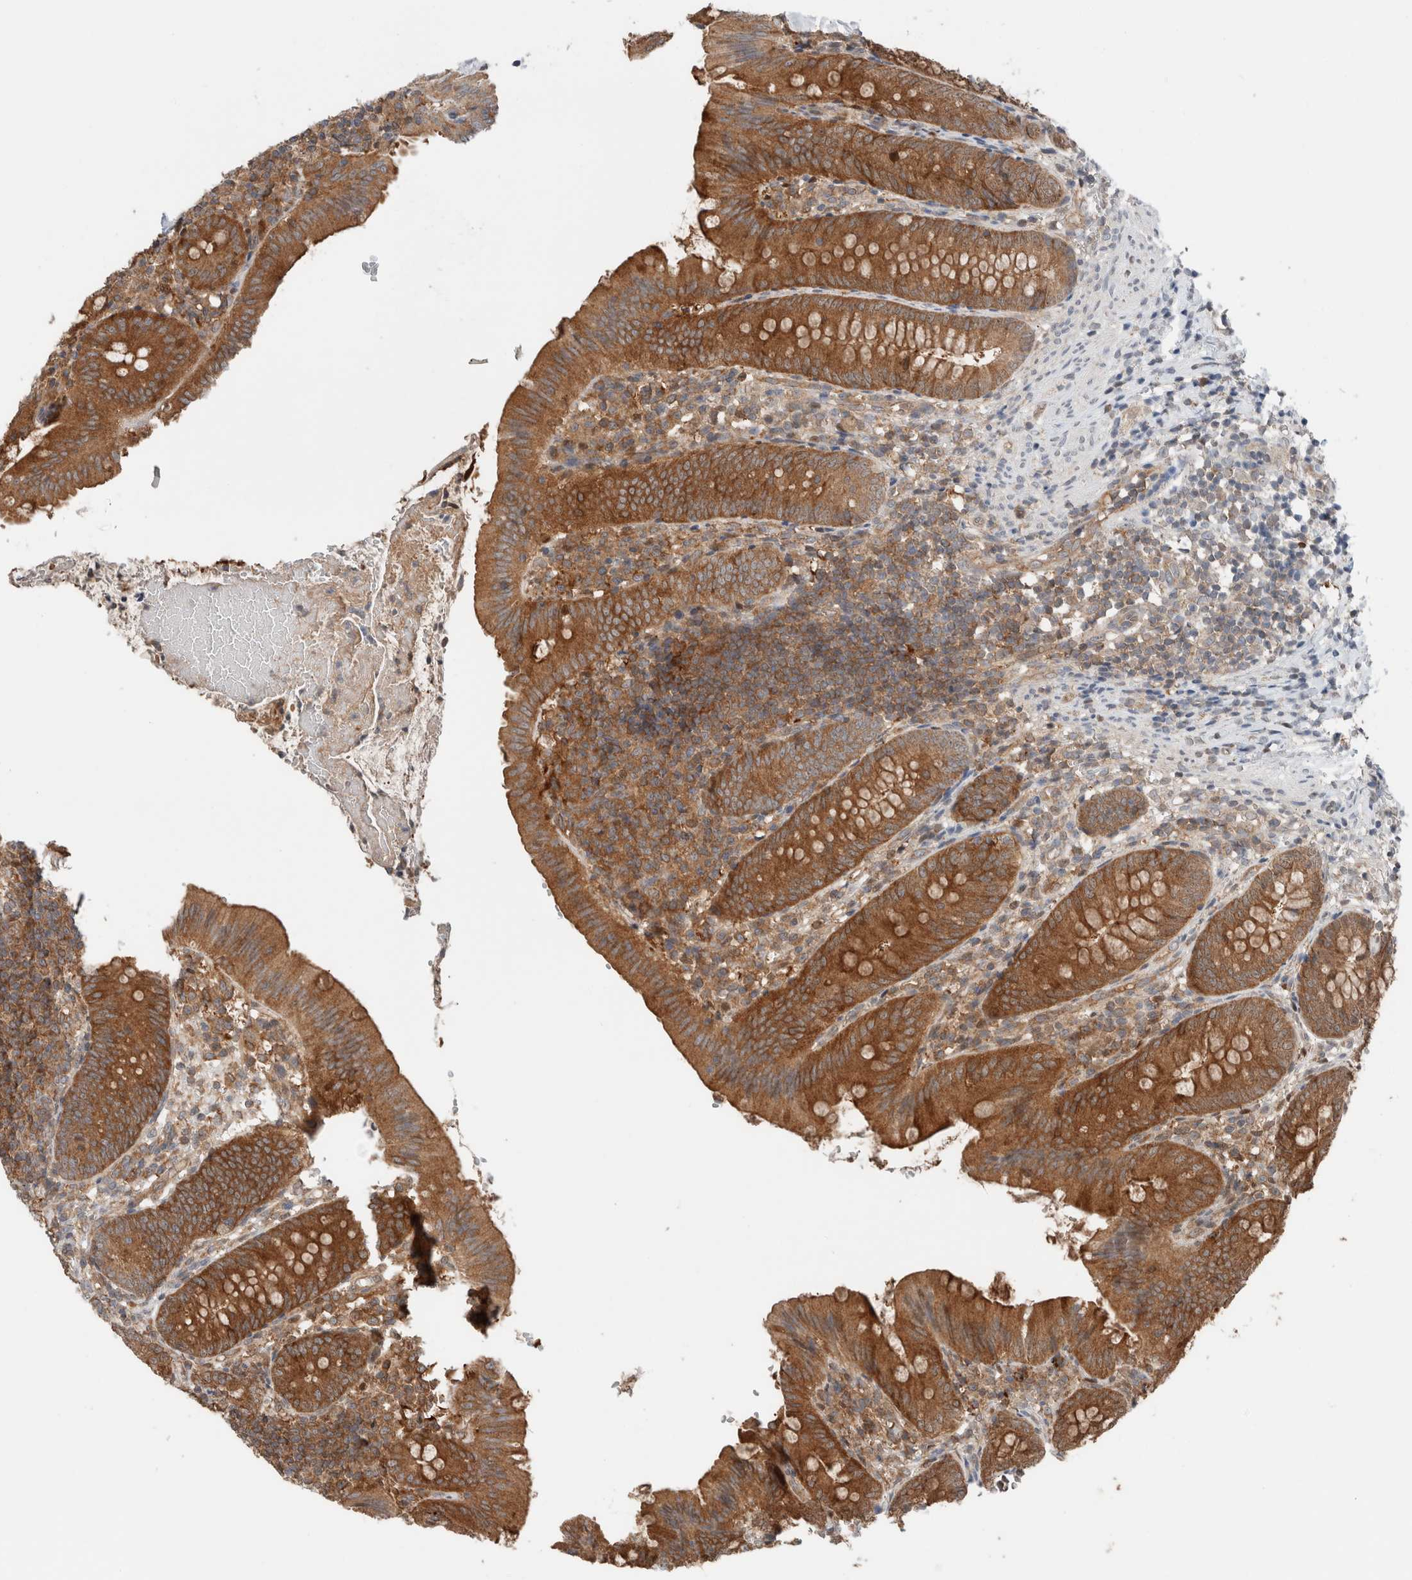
{"staining": {"intensity": "moderate", "quantity": ">75%", "location": "cytoplasmic/membranous"}, "tissue": "appendix", "cell_type": "Glandular cells", "image_type": "normal", "snomed": [{"axis": "morphology", "description": "Normal tissue, NOS"}, {"axis": "topography", "description": "Appendix"}], "caption": "DAB (3,3'-diaminobenzidine) immunohistochemical staining of unremarkable appendix displays moderate cytoplasmic/membranous protein staining in approximately >75% of glandular cells. The protein of interest is stained brown, and the nuclei are stained in blue (DAB (3,3'-diaminobenzidine) IHC with brightfield microscopy, high magnification).", "gene": "XPNPEP1", "patient": {"sex": "male", "age": 1}}